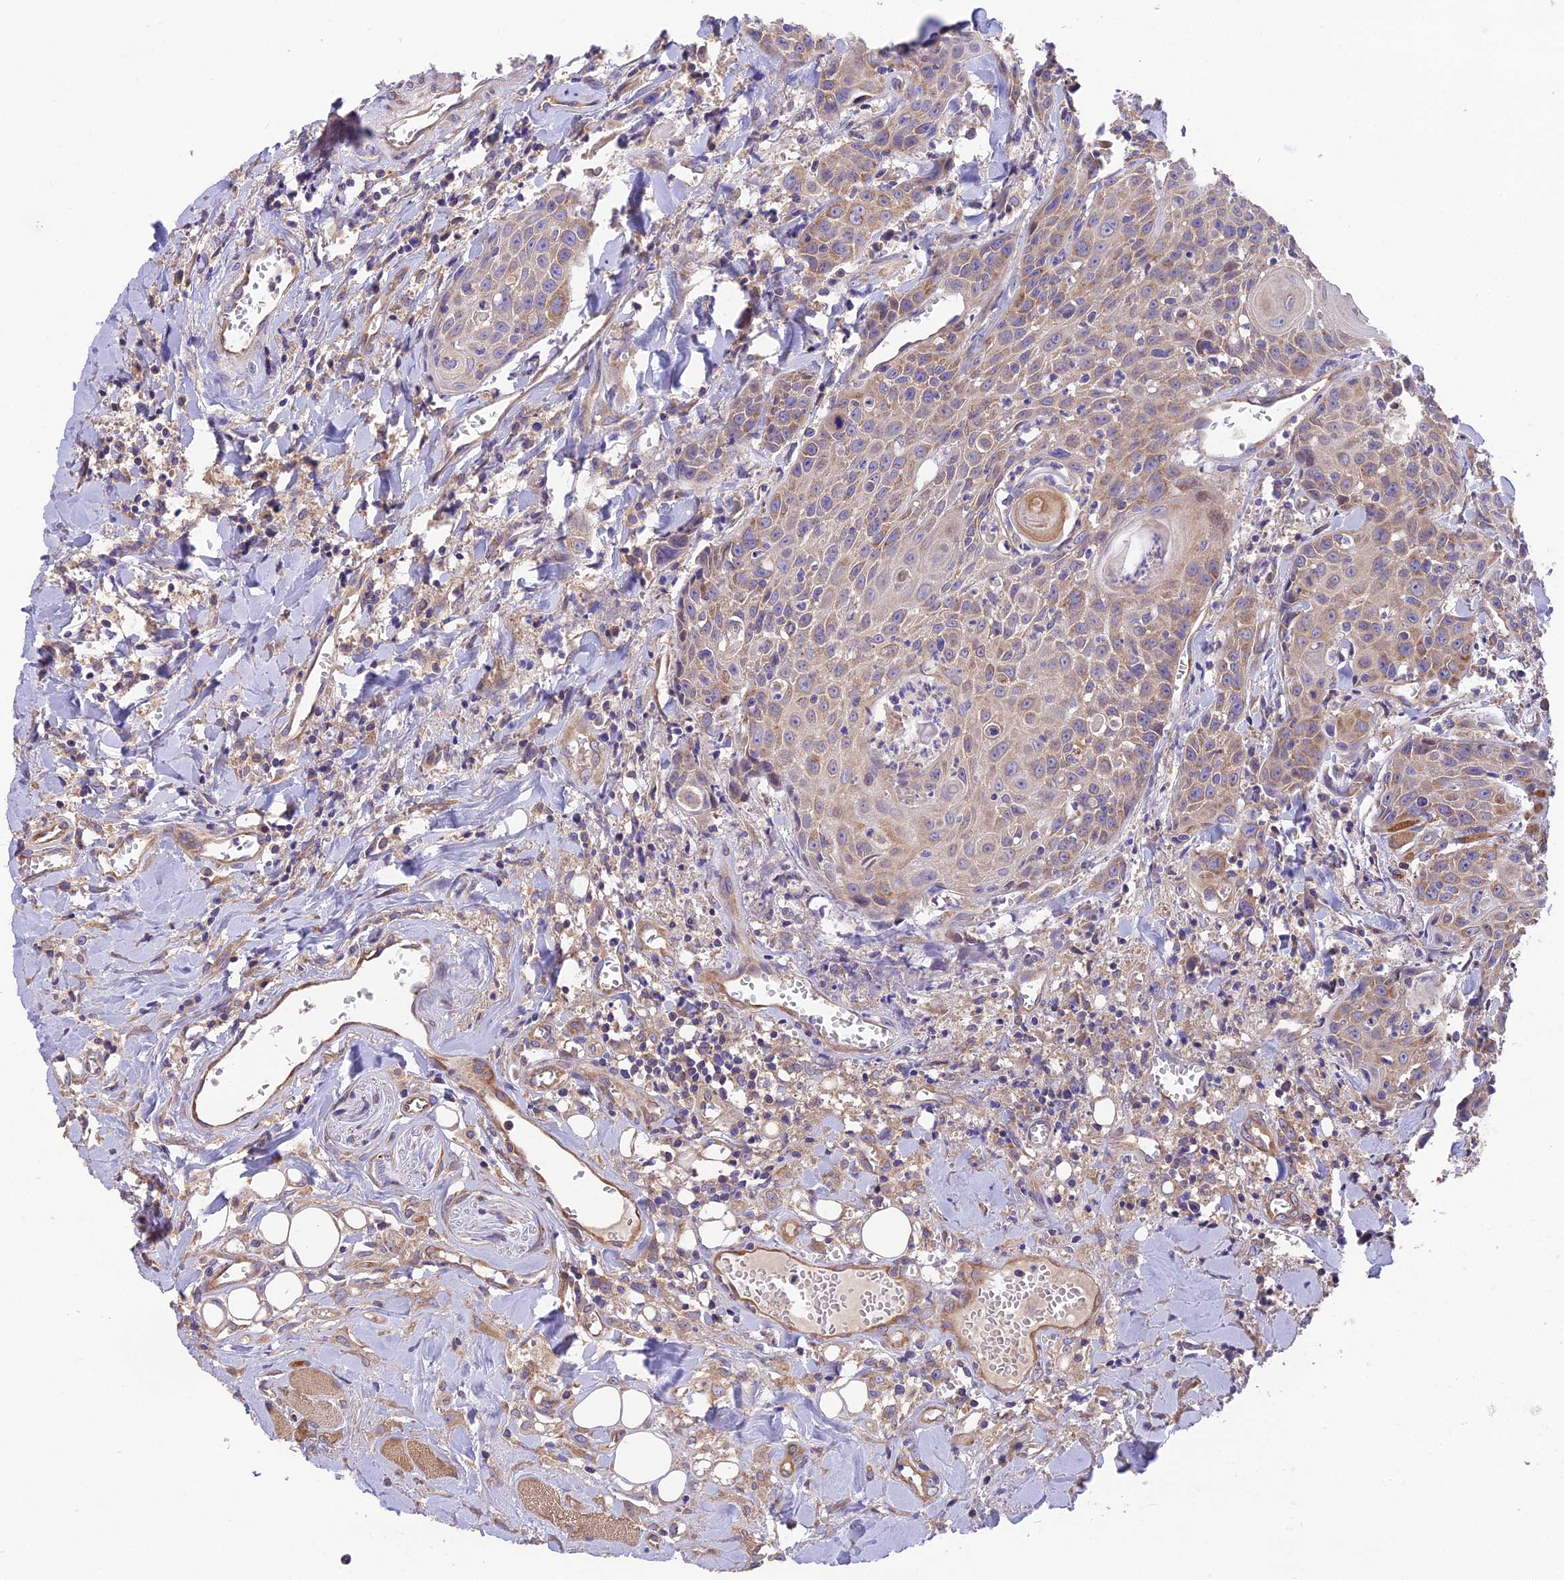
{"staining": {"intensity": "moderate", "quantity": ">75%", "location": "cytoplasmic/membranous"}, "tissue": "head and neck cancer", "cell_type": "Tumor cells", "image_type": "cancer", "snomed": [{"axis": "morphology", "description": "Squamous cell carcinoma, NOS"}, {"axis": "topography", "description": "Oral tissue"}, {"axis": "topography", "description": "Head-Neck"}], "caption": "Immunohistochemistry image of squamous cell carcinoma (head and neck) stained for a protein (brown), which shows medium levels of moderate cytoplasmic/membranous expression in about >75% of tumor cells.", "gene": "BLOC1S4", "patient": {"sex": "female", "age": 82}}